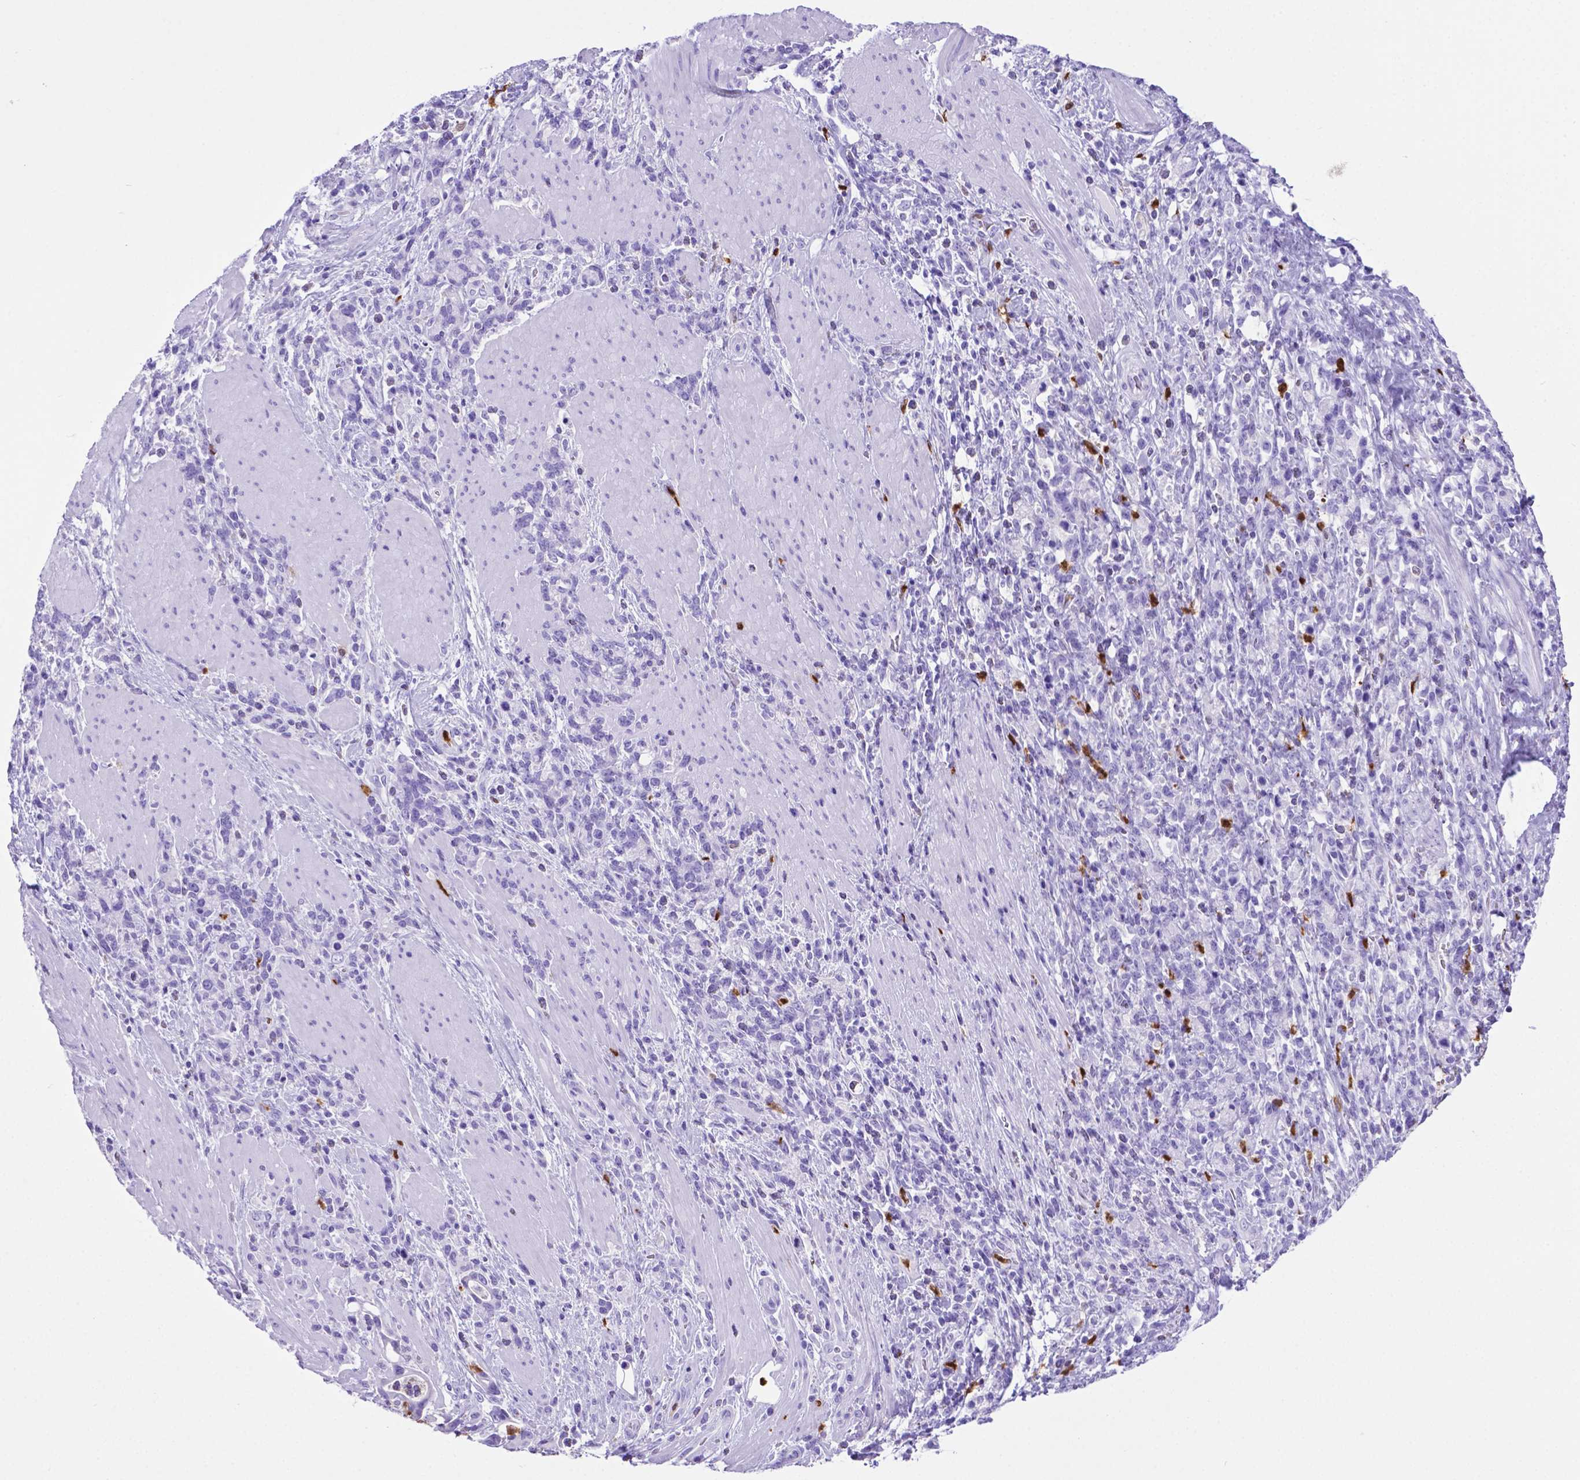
{"staining": {"intensity": "negative", "quantity": "none", "location": "none"}, "tissue": "stomach cancer", "cell_type": "Tumor cells", "image_type": "cancer", "snomed": [{"axis": "morphology", "description": "Adenocarcinoma, NOS"}, {"axis": "topography", "description": "Stomach"}], "caption": "Tumor cells show no significant staining in stomach cancer (adenocarcinoma).", "gene": "LZTR1", "patient": {"sex": "female", "age": 57}}